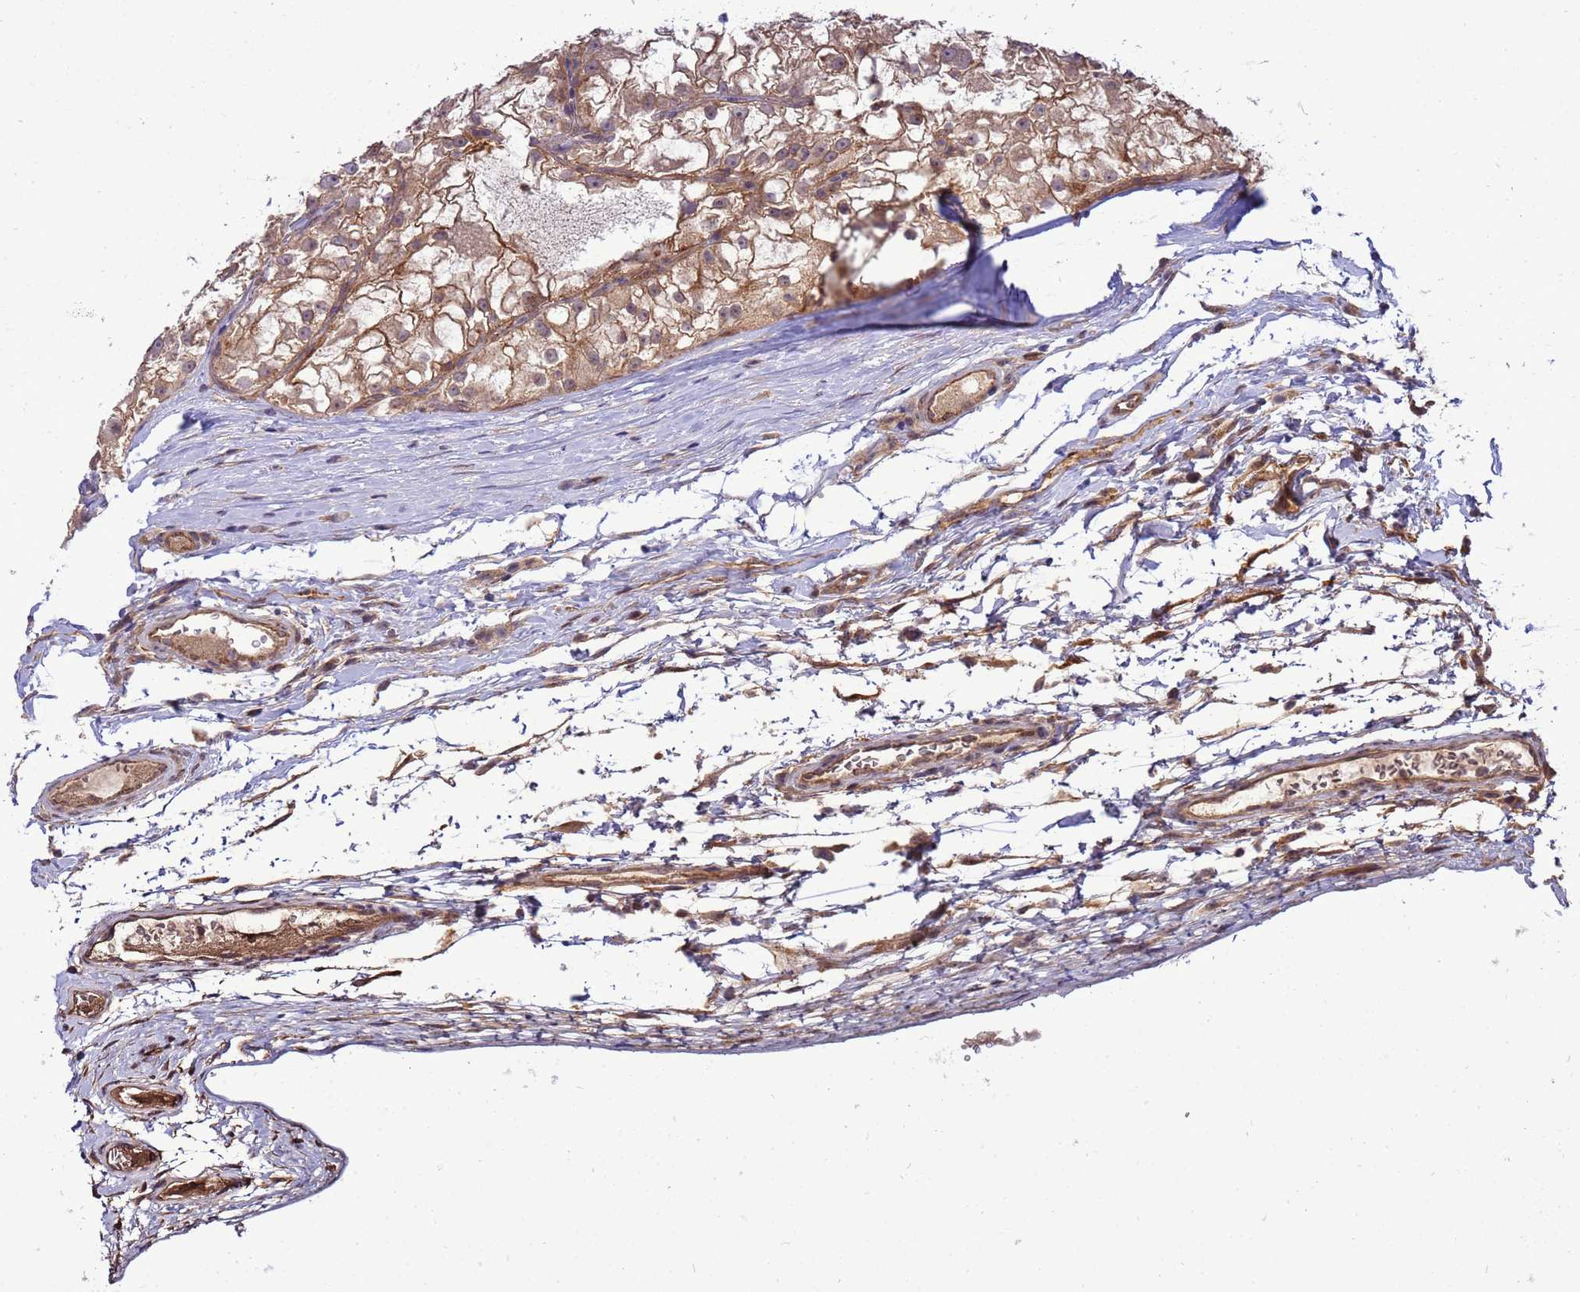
{"staining": {"intensity": "moderate", "quantity": ">75%", "location": "cytoplasmic/membranous"}, "tissue": "renal cancer", "cell_type": "Tumor cells", "image_type": "cancer", "snomed": [{"axis": "morphology", "description": "Adenocarcinoma, NOS"}, {"axis": "topography", "description": "Kidney"}], "caption": "Immunohistochemistry histopathology image of renal cancer (adenocarcinoma) stained for a protein (brown), which exhibits medium levels of moderate cytoplasmic/membranous positivity in approximately >75% of tumor cells.", "gene": "SMCO3", "patient": {"sex": "female", "age": 72}}